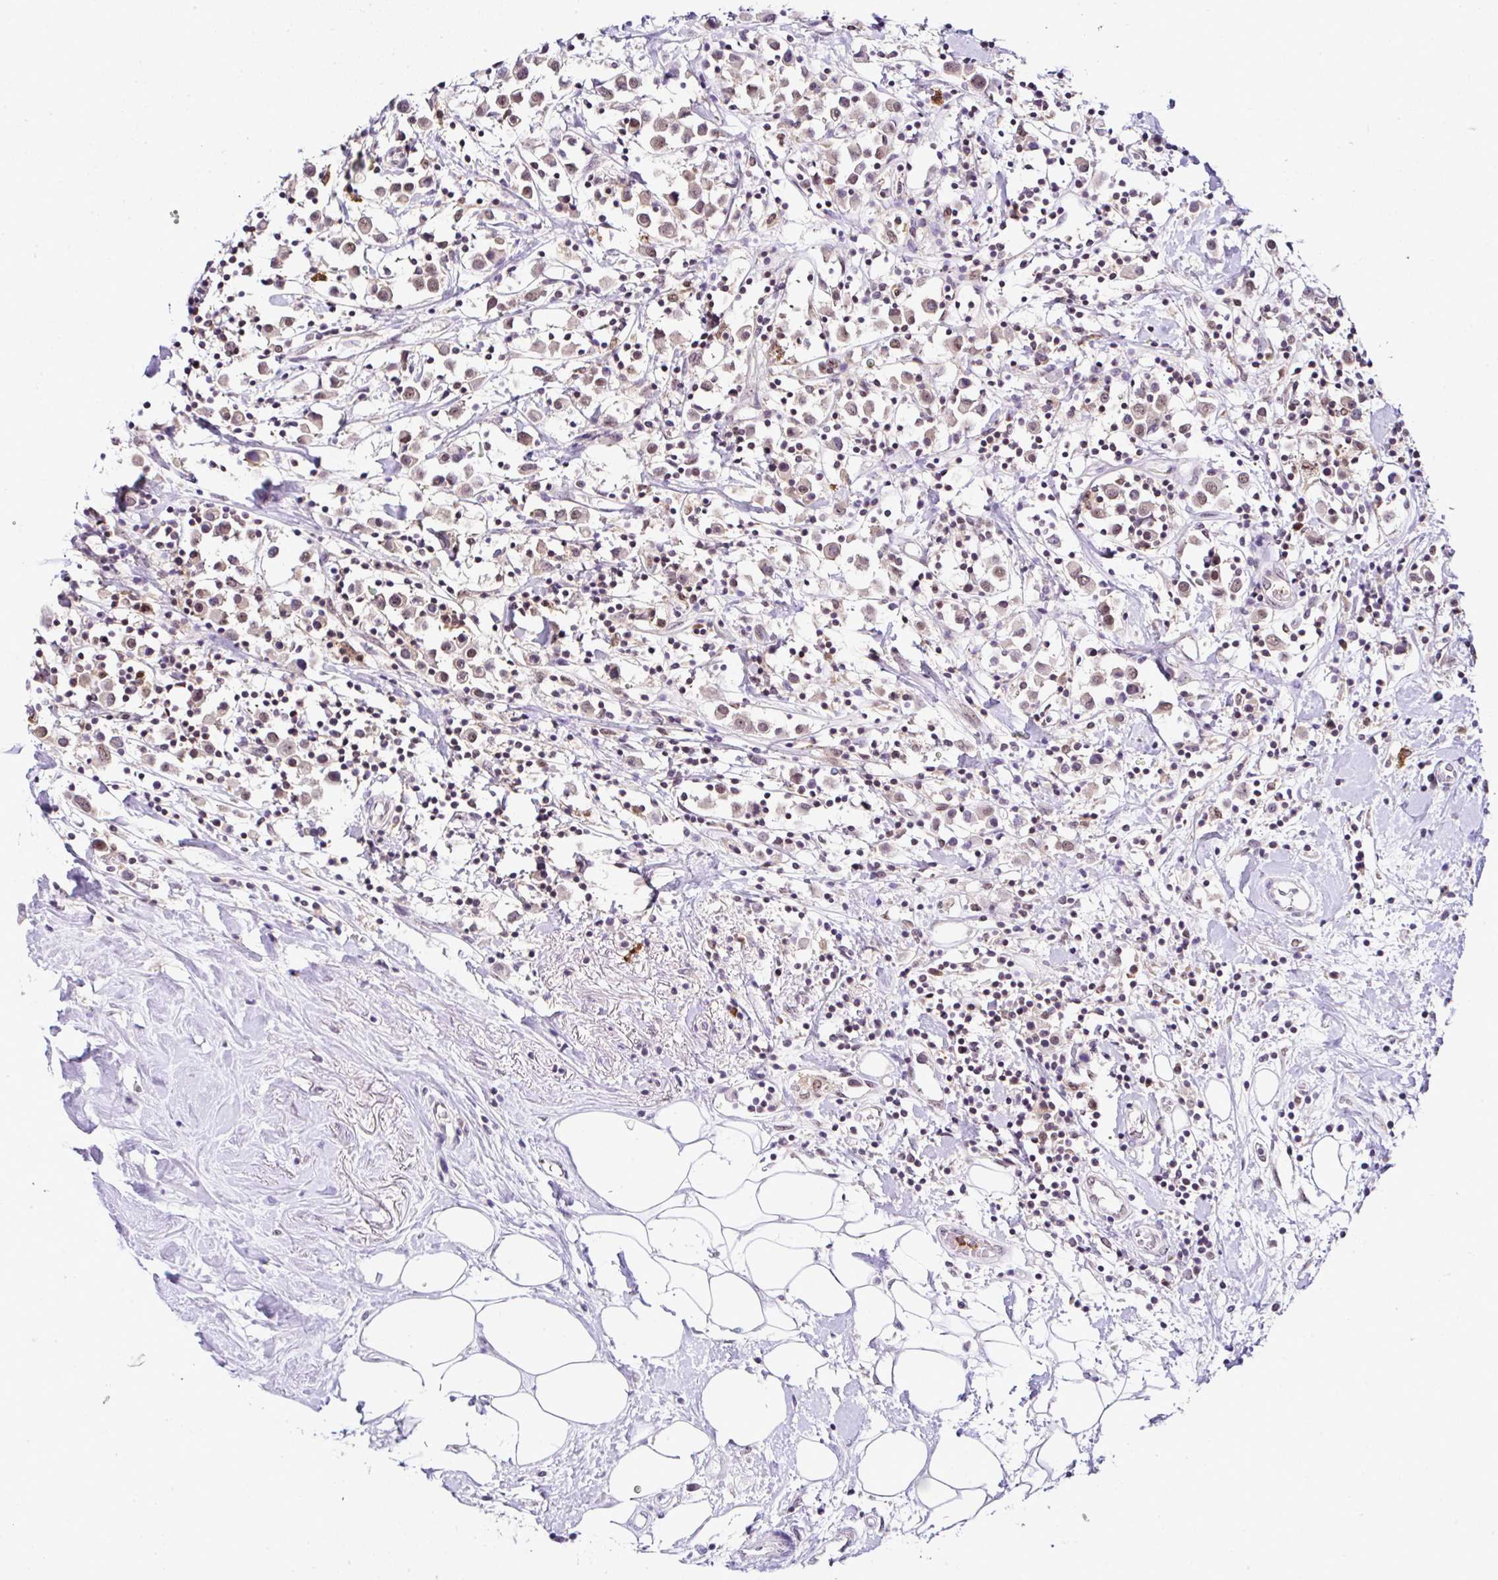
{"staining": {"intensity": "weak", "quantity": ">75%", "location": "nuclear"}, "tissue": "breast cancer", "cell_type": "Tumor cells", "image_type": "cancer", "snomed": [{"axis": "morphology", "description": "Duct carcinoma"}, {"axis": "topography", "description": "Breast"}], "caption": "Human breast intraductal carcinoma stained with a brown dye exhibits weak nuclear positive expression in about >75% of tumor cells.", "gene": "PTPN2", "patient": {"sex": "female", "age": 61}}